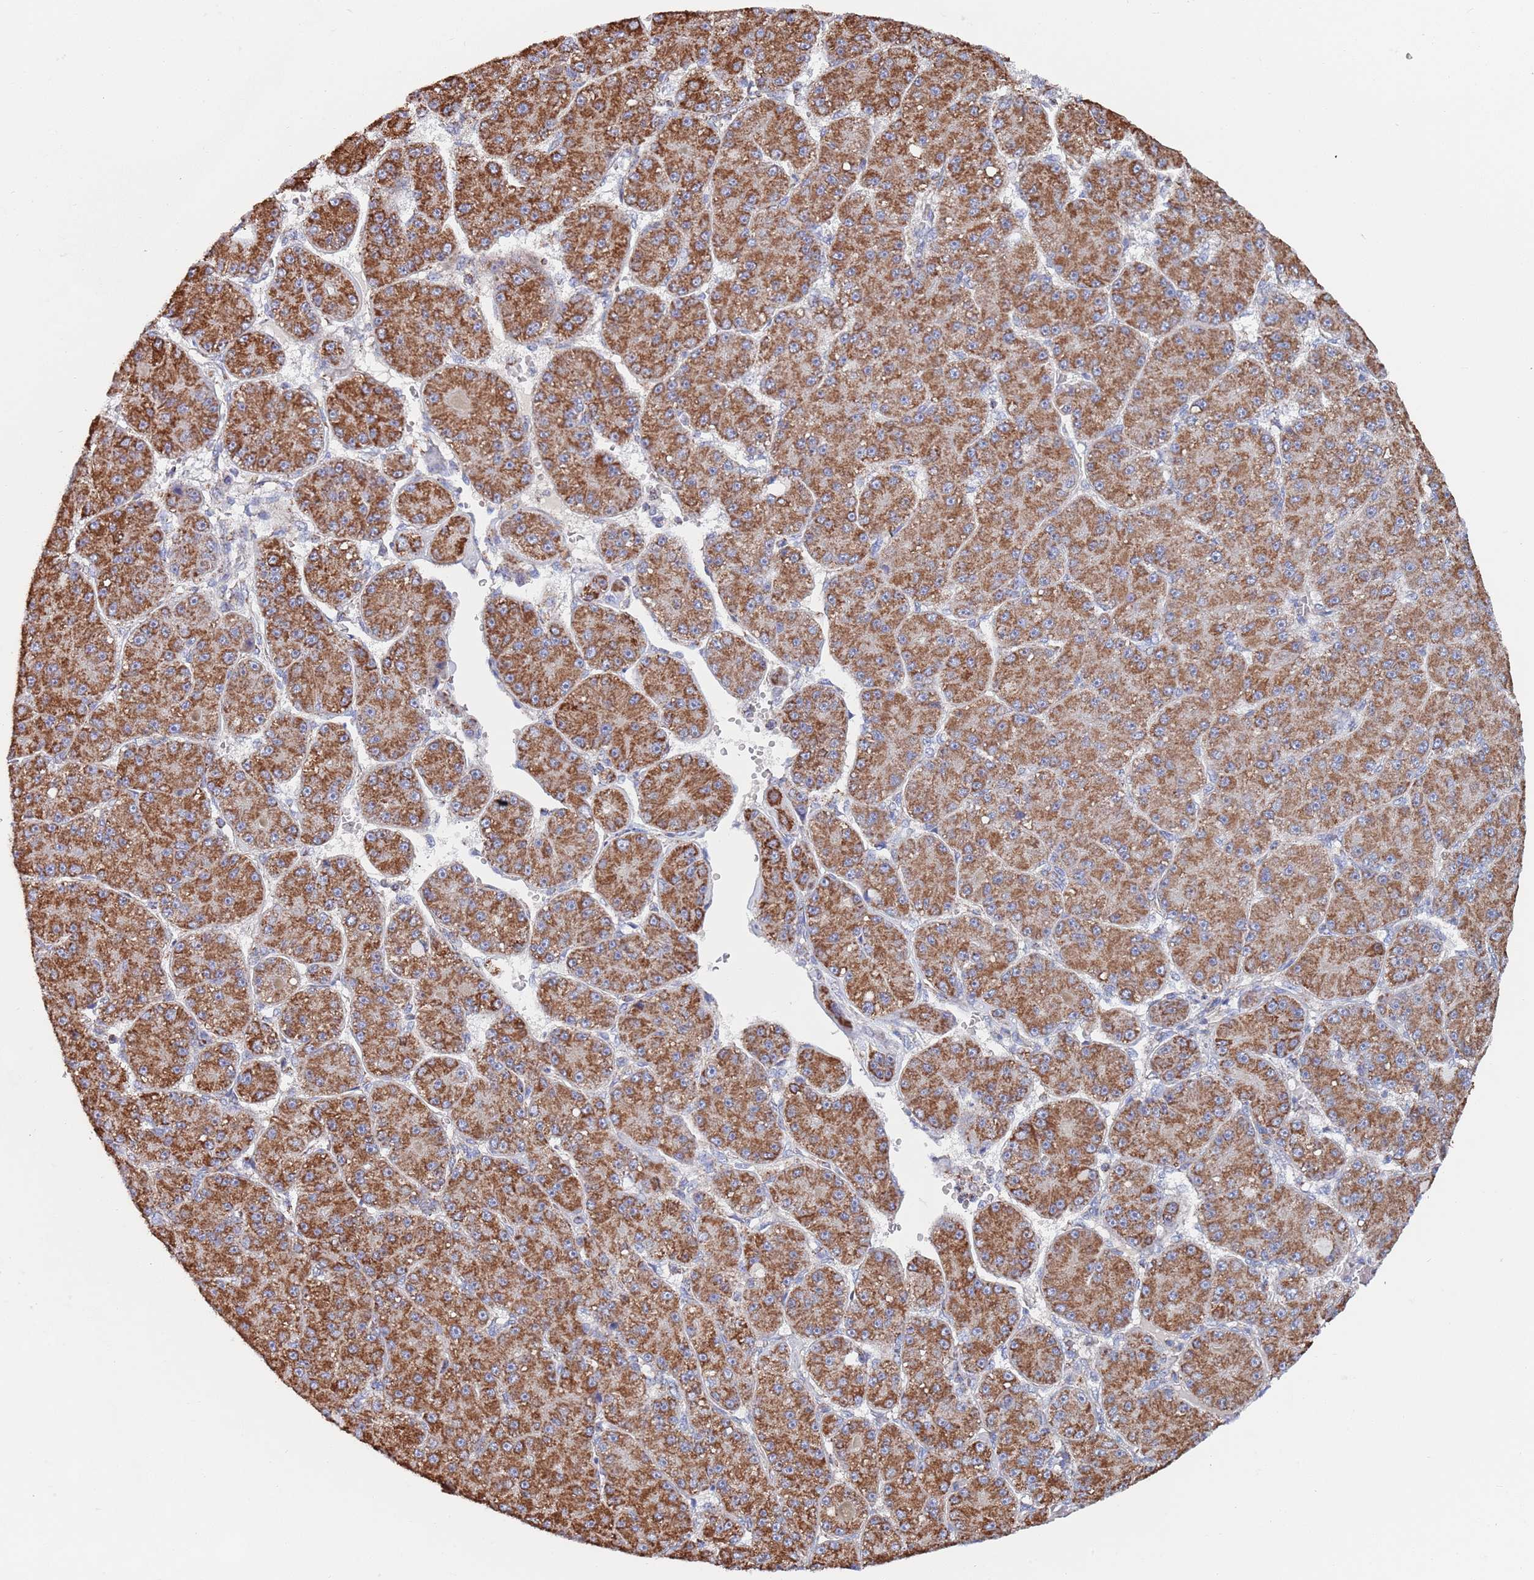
{"staining": {"intensity": "strong", "quantity": ">75%", "location": "cytoplasmic/membranous"}, "tissue": "liver cancer", "cell_type": "Tumor cells", "image_type": "cancer", "snomed": [{"axis": "morphology", "description": "Carcinoma, Hepatocellular, NOS"}, {"axis": "topography", "description": "Liver"}], "caption": "Liver cancer stained with DAB immunohistochemistry (IHC) exhibits high levels of strong cytoplasmic/membranous positivity in approximately >75% of tumor cells.", "gene": "PGP", "patient": {"sex": "male", "age": 67}}